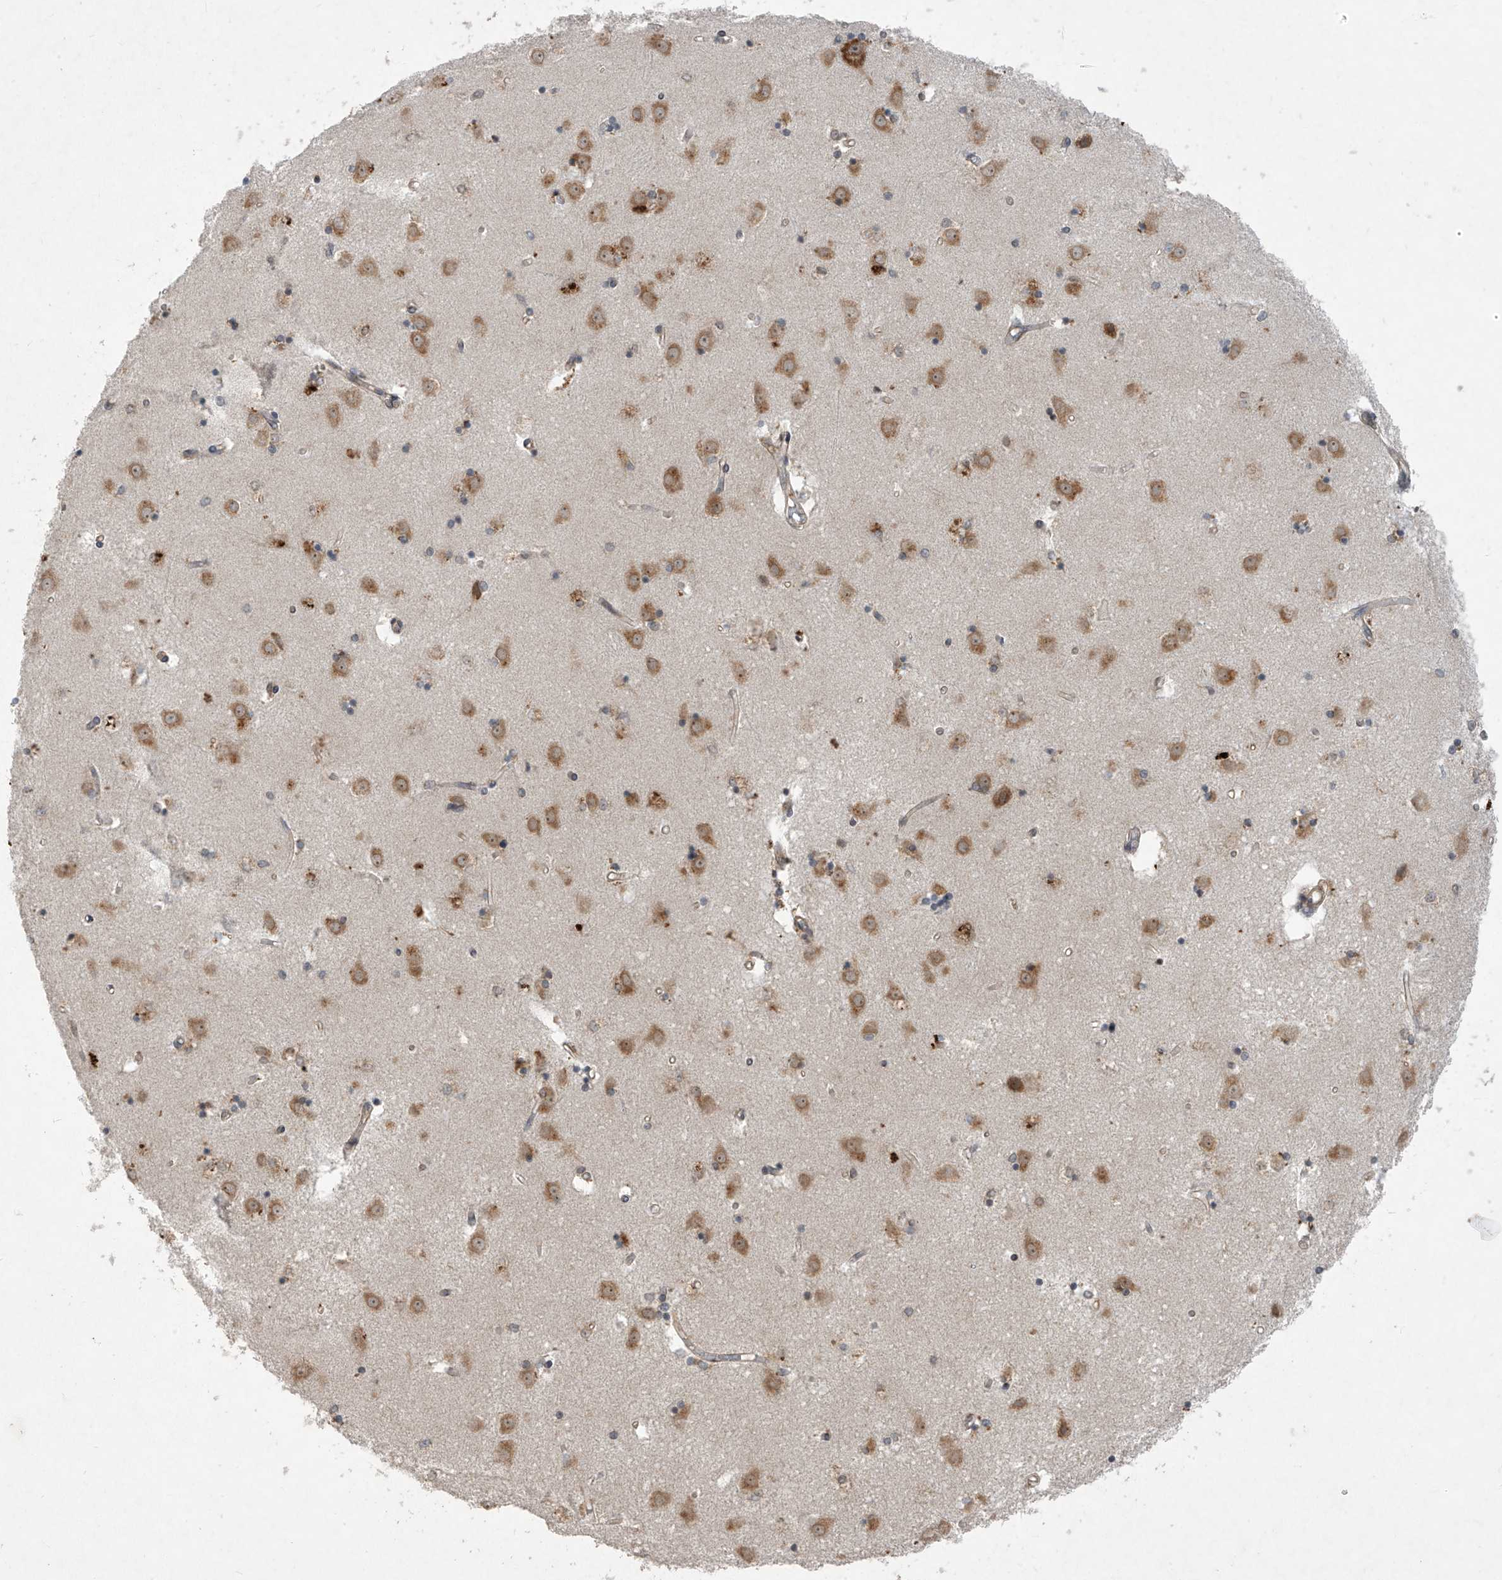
{"staining": {"intensity": "moderate", "quantity": "<25%", "location": "cytoplasmic/membranous"}, "tissue": "caudate", "cell_type": "Glial cells", "image_type": "normal", "snomed": [{"axis": "morphology", "description": "Normal tissue, NOS"}, {"axis": "topography", "description": "Lateral ventricle wall"}], "caption": "Immunohistochemical staining of benign caudate displays low levels of moderate cytoplasmic/membranous expression in about <25% of glial cells.", "gene": "RPL34", "patient": {"sex": "male", "age": 45}}